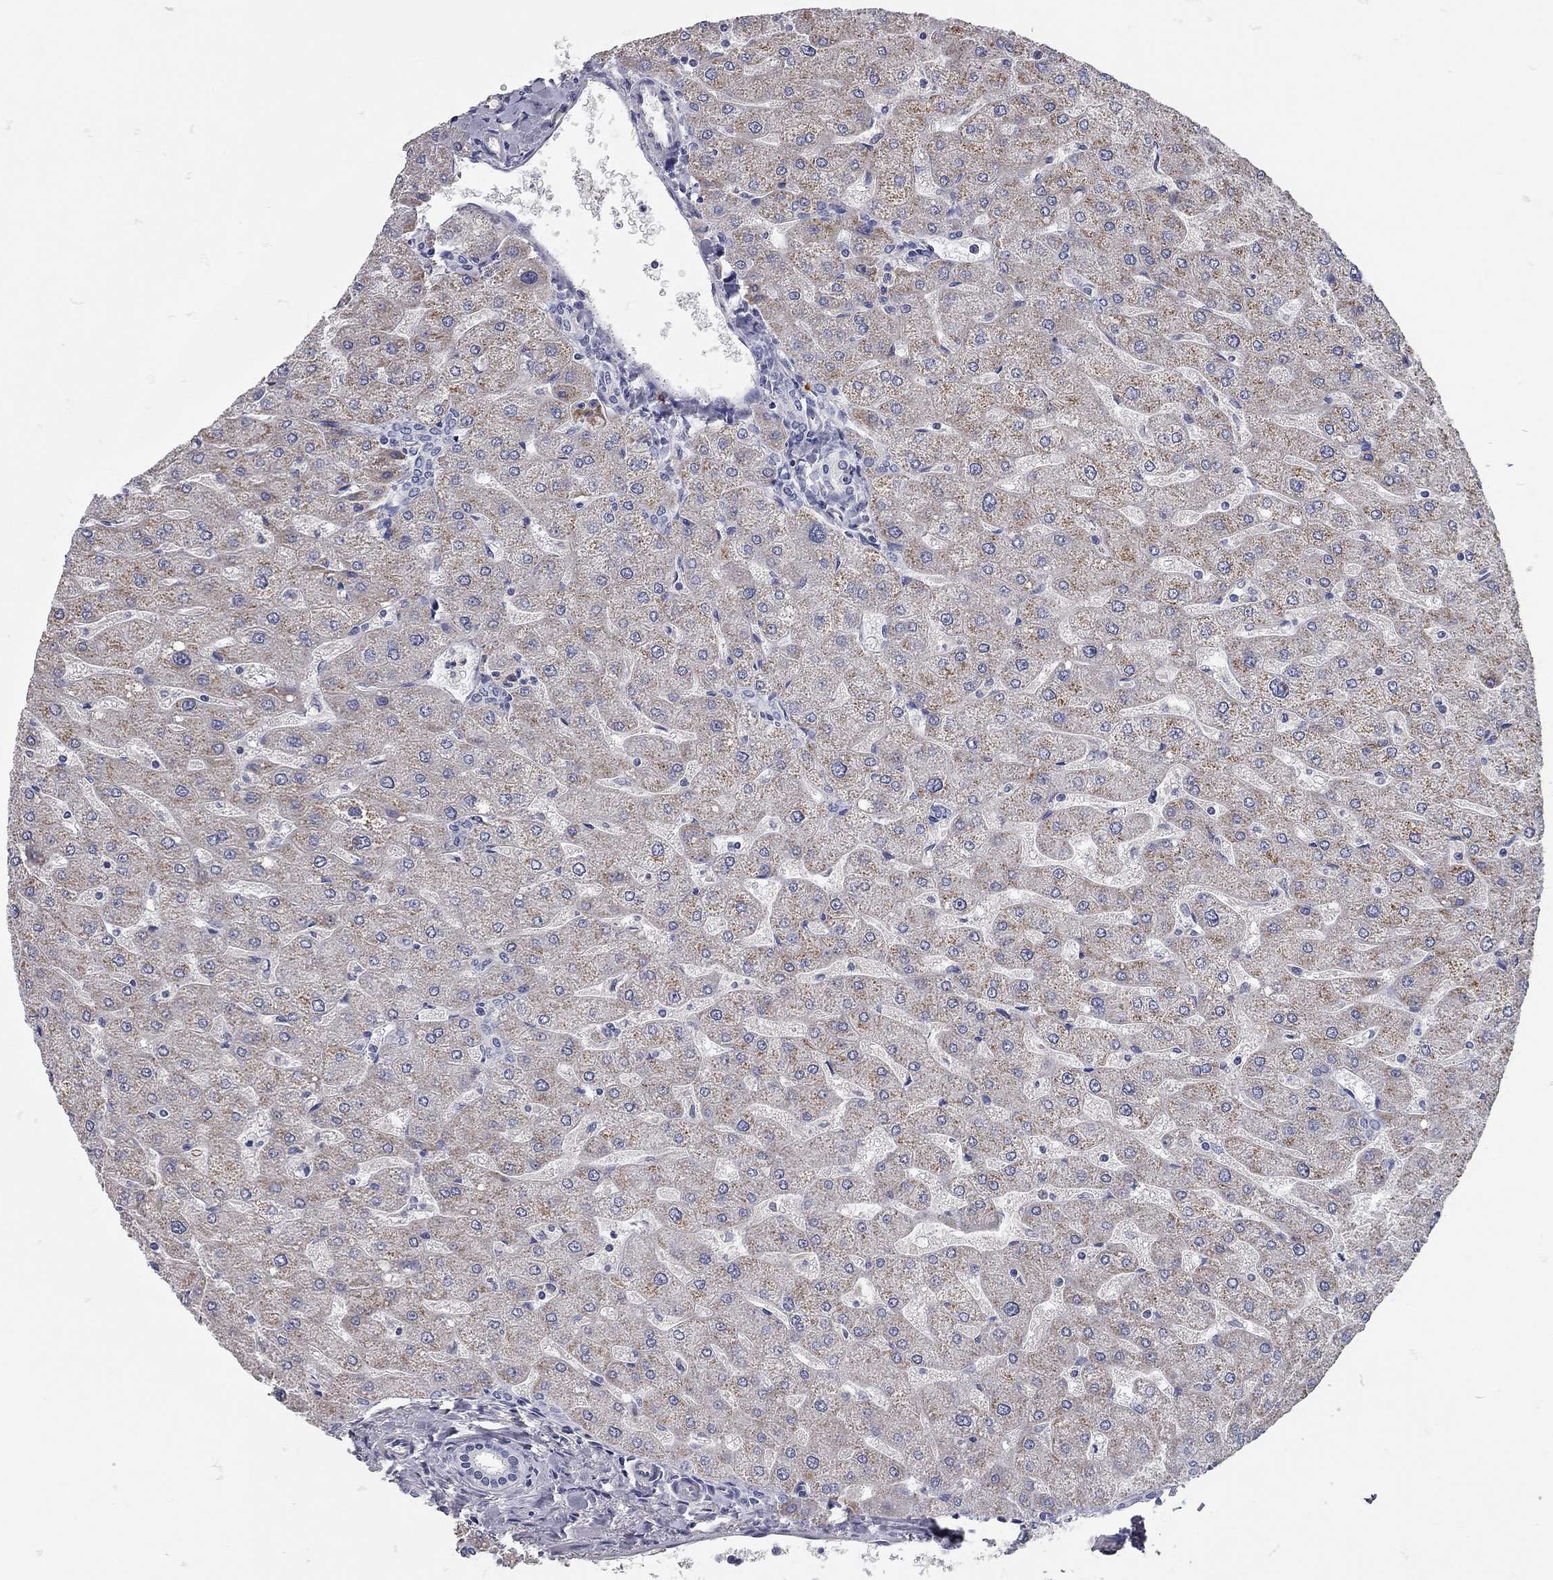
{"staining": {"intensity": "negative", "quantity": "none", "location": "none"}, "tissue": "liver", "cell_type": "Cholangiocytes", "image_type": "normal", "snomed": [{"axis": "morphology", "description": "Normal tissue, NOS"}, {"axis": "topography", "description": "Liver"}], "caption": "Cholangiocytes are negative for protein expression in normal human liver. (DAB immunohistochemistry visualized using brightfield microscopy, high magnification).", "gene": "C10orf90", "patient": {"sex": "male", "age": 67}}